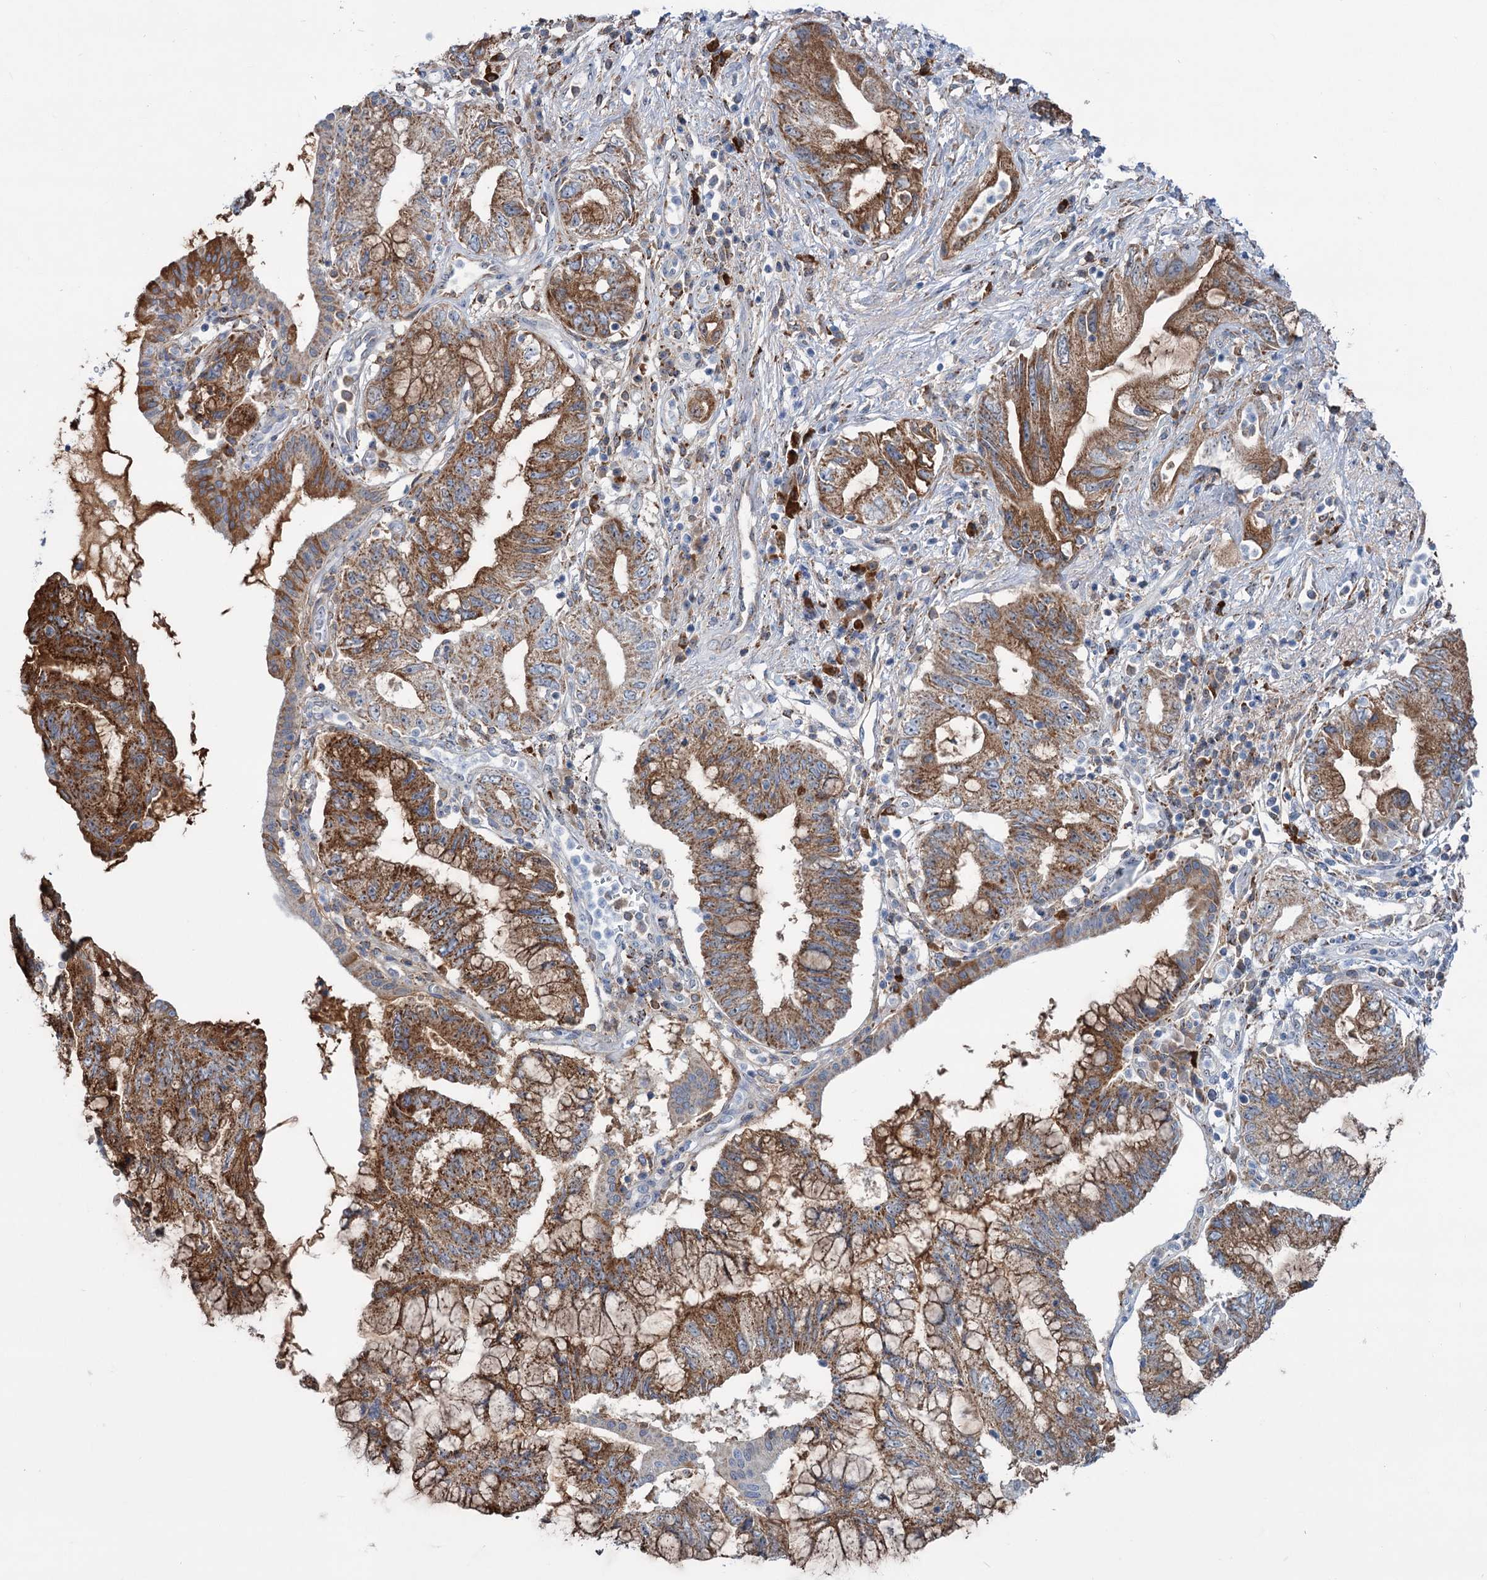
{"staining": {"intensity": "moderate", "quantity": ">75%", "location": "cytoplasmic/membranous"}, "tissue": "pancreatic cancer", "cell_type": "Tumor cells", "image_type": "cancer", "snomed": [{"axis": "morphology", "description": "Adenocarcinoma, NOS"}, {"axis": "topography", "description": "Pancreas"}], "caption": "Immunohistochemistry (IHC) of pancreatic cancer (adenocarcinoma) shows medium levels of moderate cytoplasmic/membranous expression in about >75% of tumor cells.", "gene": "LPIN1", "patient": {"sex": "female", "age": 73}}